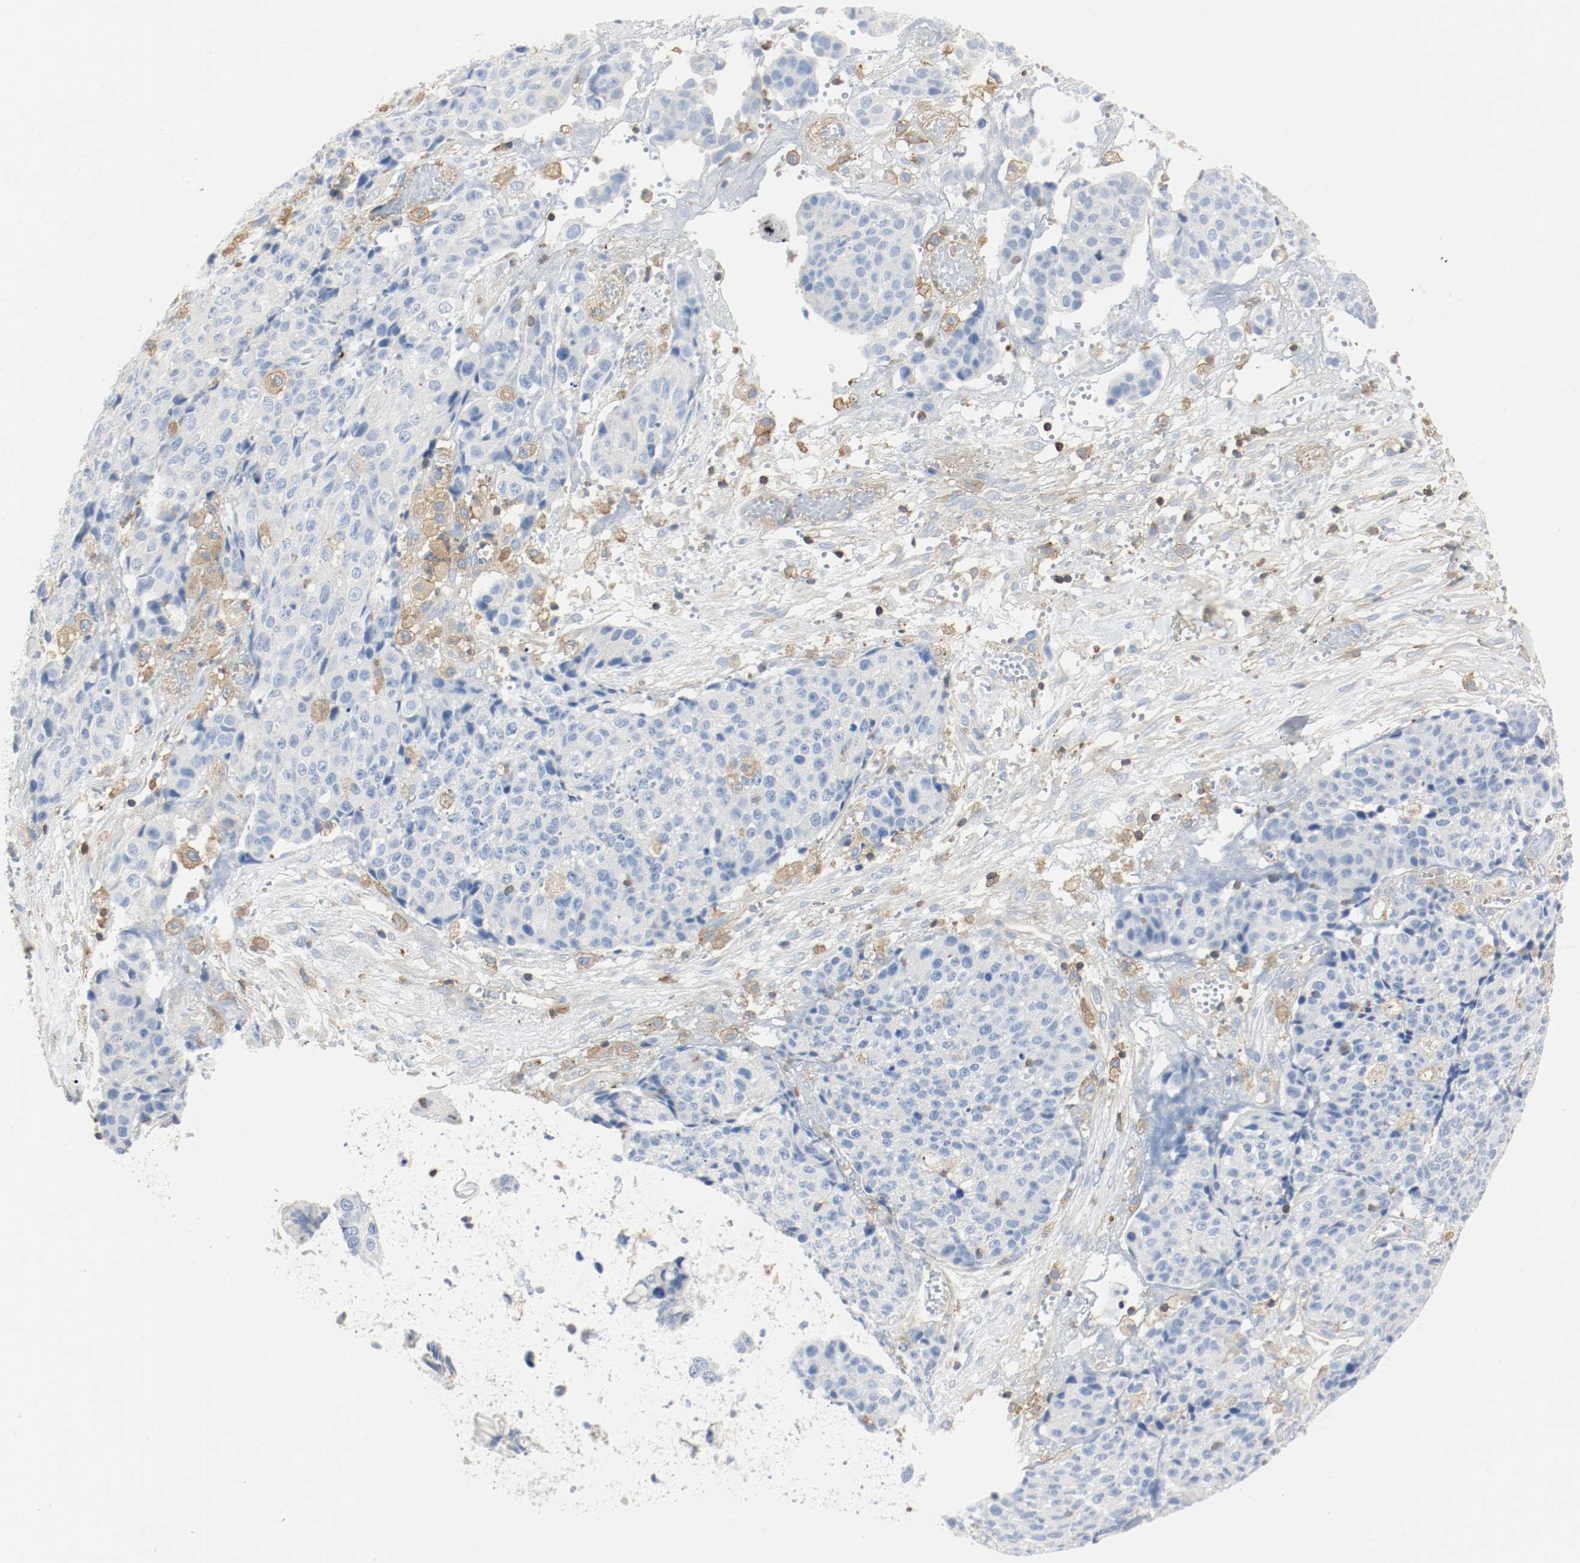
{"staining": {"intensity": "negative", "quantity": "none", "location": "none"}, "tissue": "ovarian cancer", "cell_type": "Tumor cells", "image_type": "cancer", "snomed": [{"axis": "morphology", "description": "Carcinoma, endometroid"}, {"axis": "topography", "description": "Ovary"}], "caption": "The histopathology image displays no significant positivity in tumor cells of ovarian cancer (endometroid carcinoma).", "gene": "ARPC1B", "patient": {"sex": "female", "age": 42}}